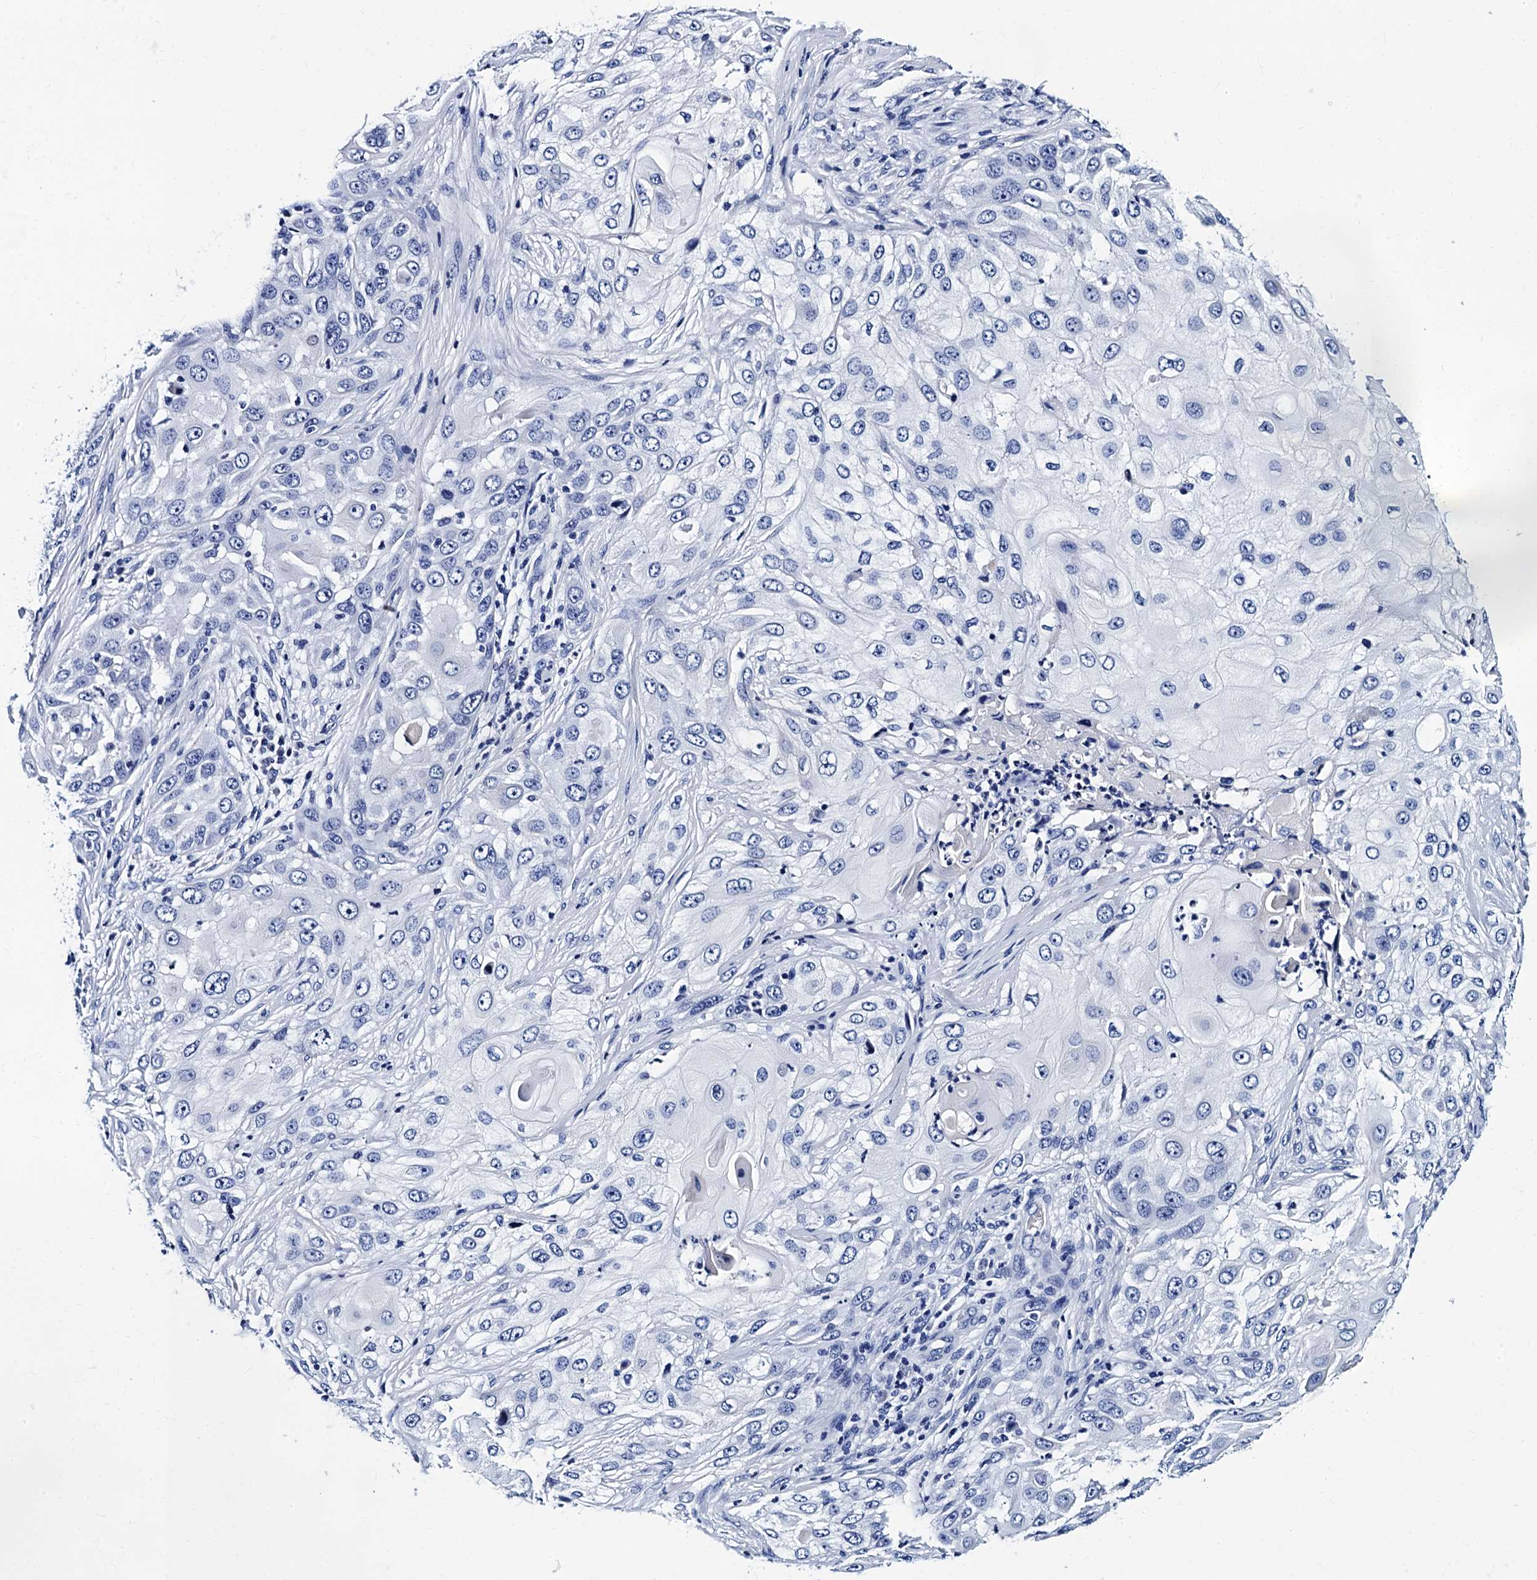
{"staining": {"intensity": "negative", "quantity": "none", "location": "none"}, "tissue": "skin cancer", "cell_type": "Tumor cells", "image_type": "cancer", "snomed": [{"axis": "morphology", "description": "Squamous cell carcinoma, NOS"}, {"axis": "topography", "description": "Skin"}], "caption": "Protein analysis of squamous cell carcinoma (skin) exhibits no significant expression in tumor cells. Nuclei are stained in blue.", "gene": "MYBPC3", "patient": {"sex": "female", "age": 44}}